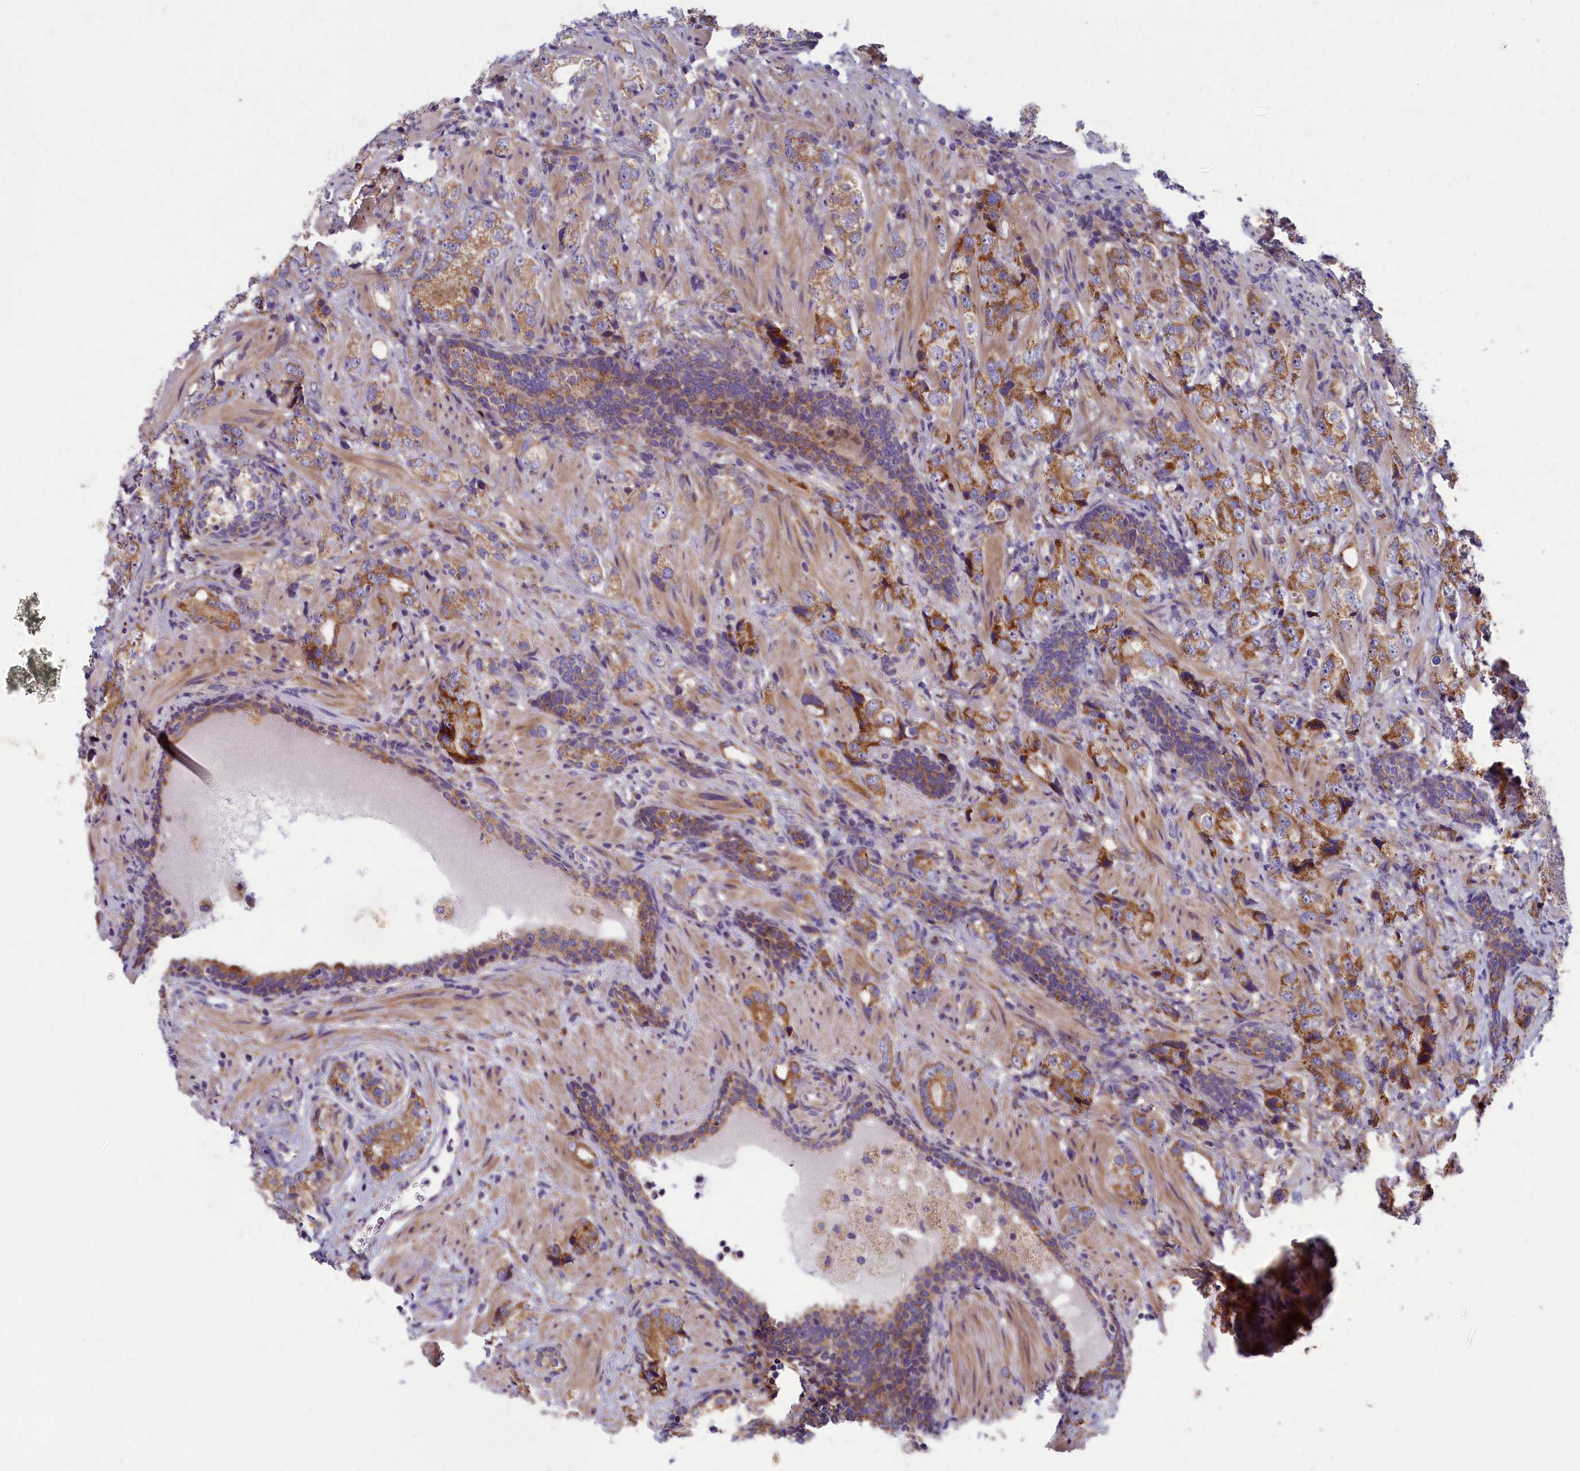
{"staining": {"intensity": "moderate", "quantity": ">75%", "location": "cytoplasmic/membranous"}, "tissue": "prostate cancer", "cell_type": "Tumor cells", "image_type": "cancer", "snomed": [{"axis": "morphology", "description": "Adenocarcinoma, High grade"}, {"axis": "topography", "description": "Prostate"}], "caption": "A brown stain shows moderate cytoplasmic/membranous expression of a protein in prostate cancer (adenocarcinoma (high-grade)) tumor cells.", "gene": "MRPS25", "patient": {"sex": "male", "age": 63}}